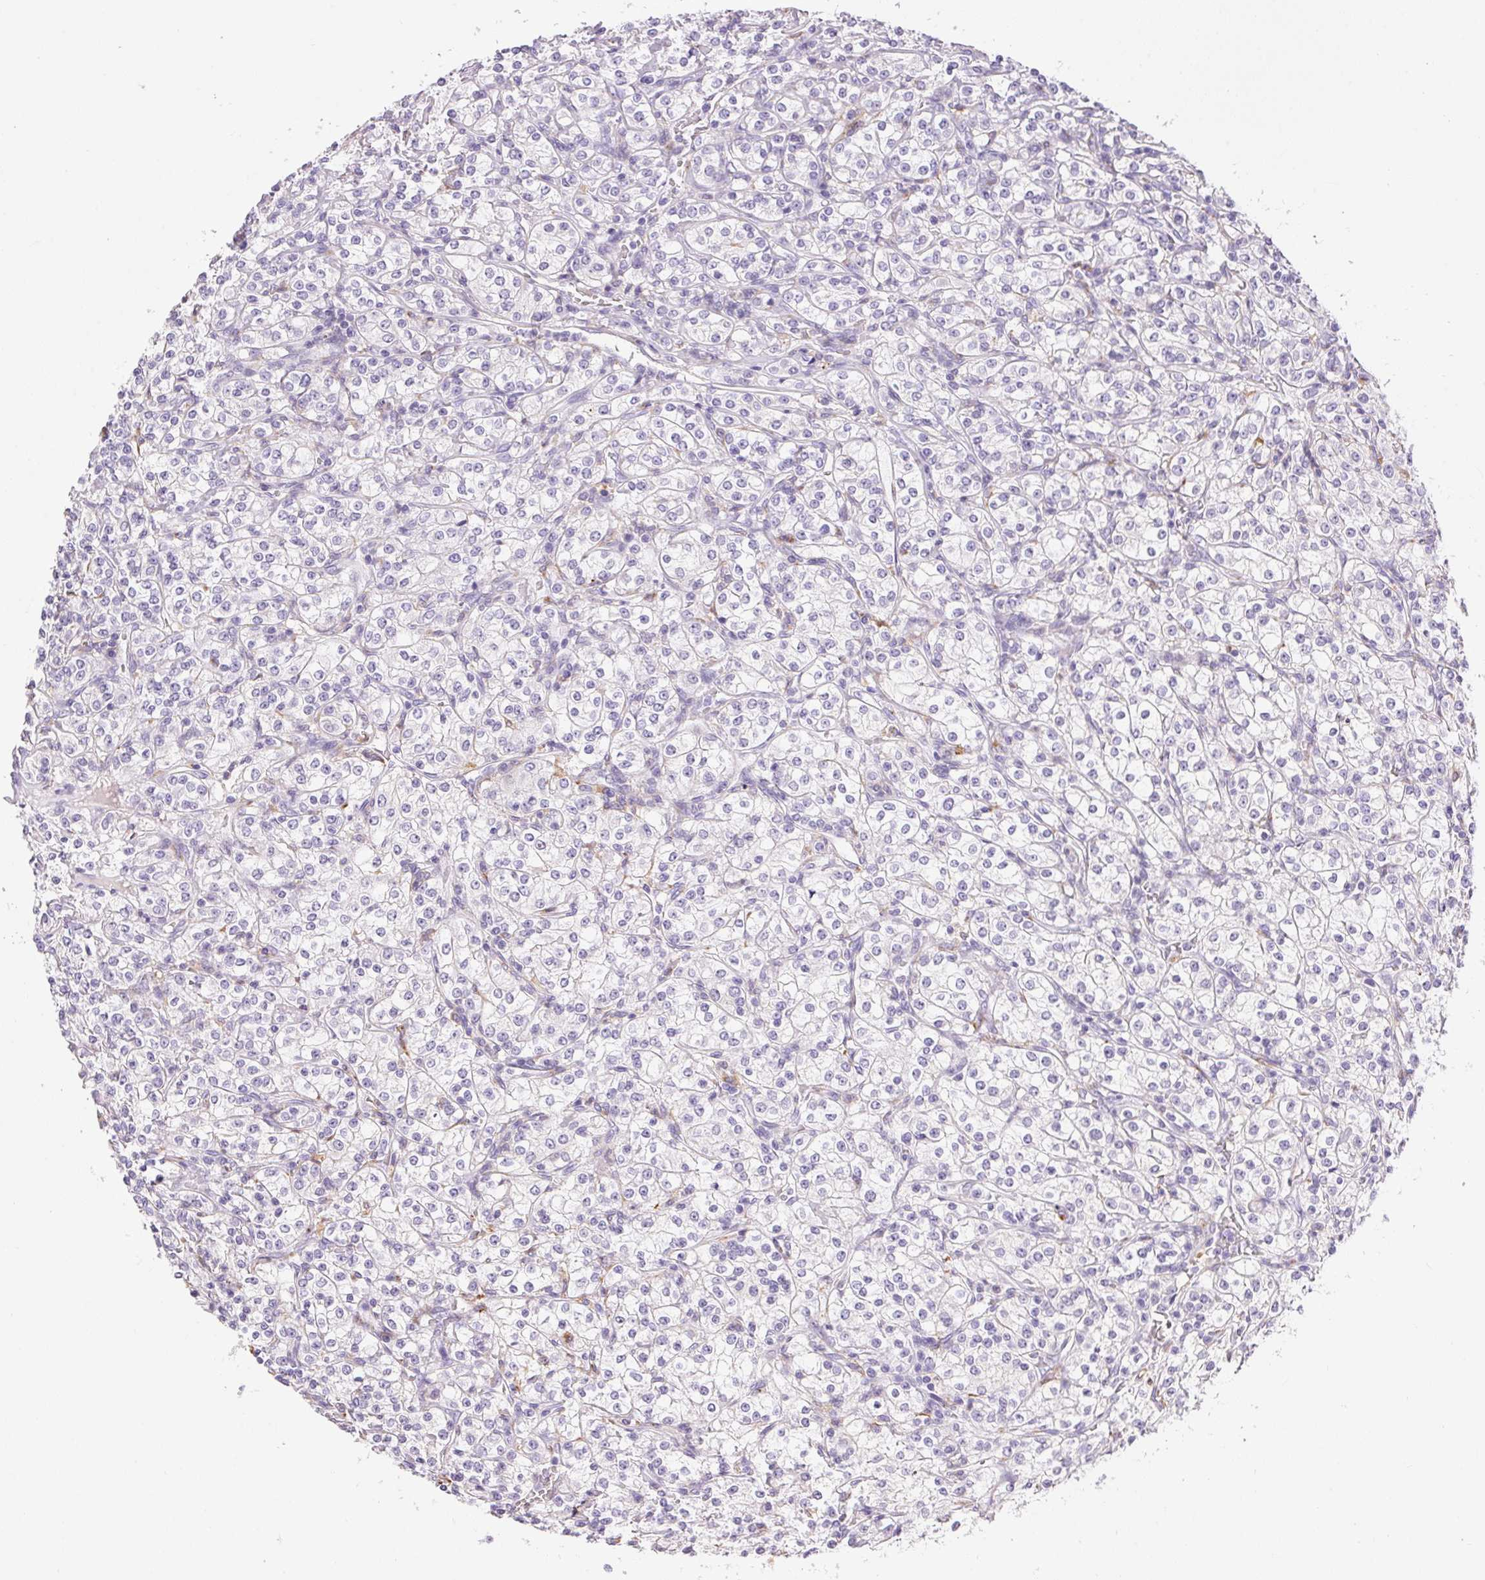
{"staining": {"intensity": "negative", "quantity": "none", "location": "none"}, "tissue": "renal cancer", "cell_type": "Tumor cells", "image_type": "cancer", "snomed": [{"axis": "morphology", "description": "Adenocarcinoma, NOS"}, {"axis": "topography", "description": "Kidney"}], "caption": "Immunohistochemical staining of renal cancer (adenocarcinoma) displays no significant staining in tumor cells.", "gene": "PNLIPRP3", "patient": {"sex": "male", "age": 77}}